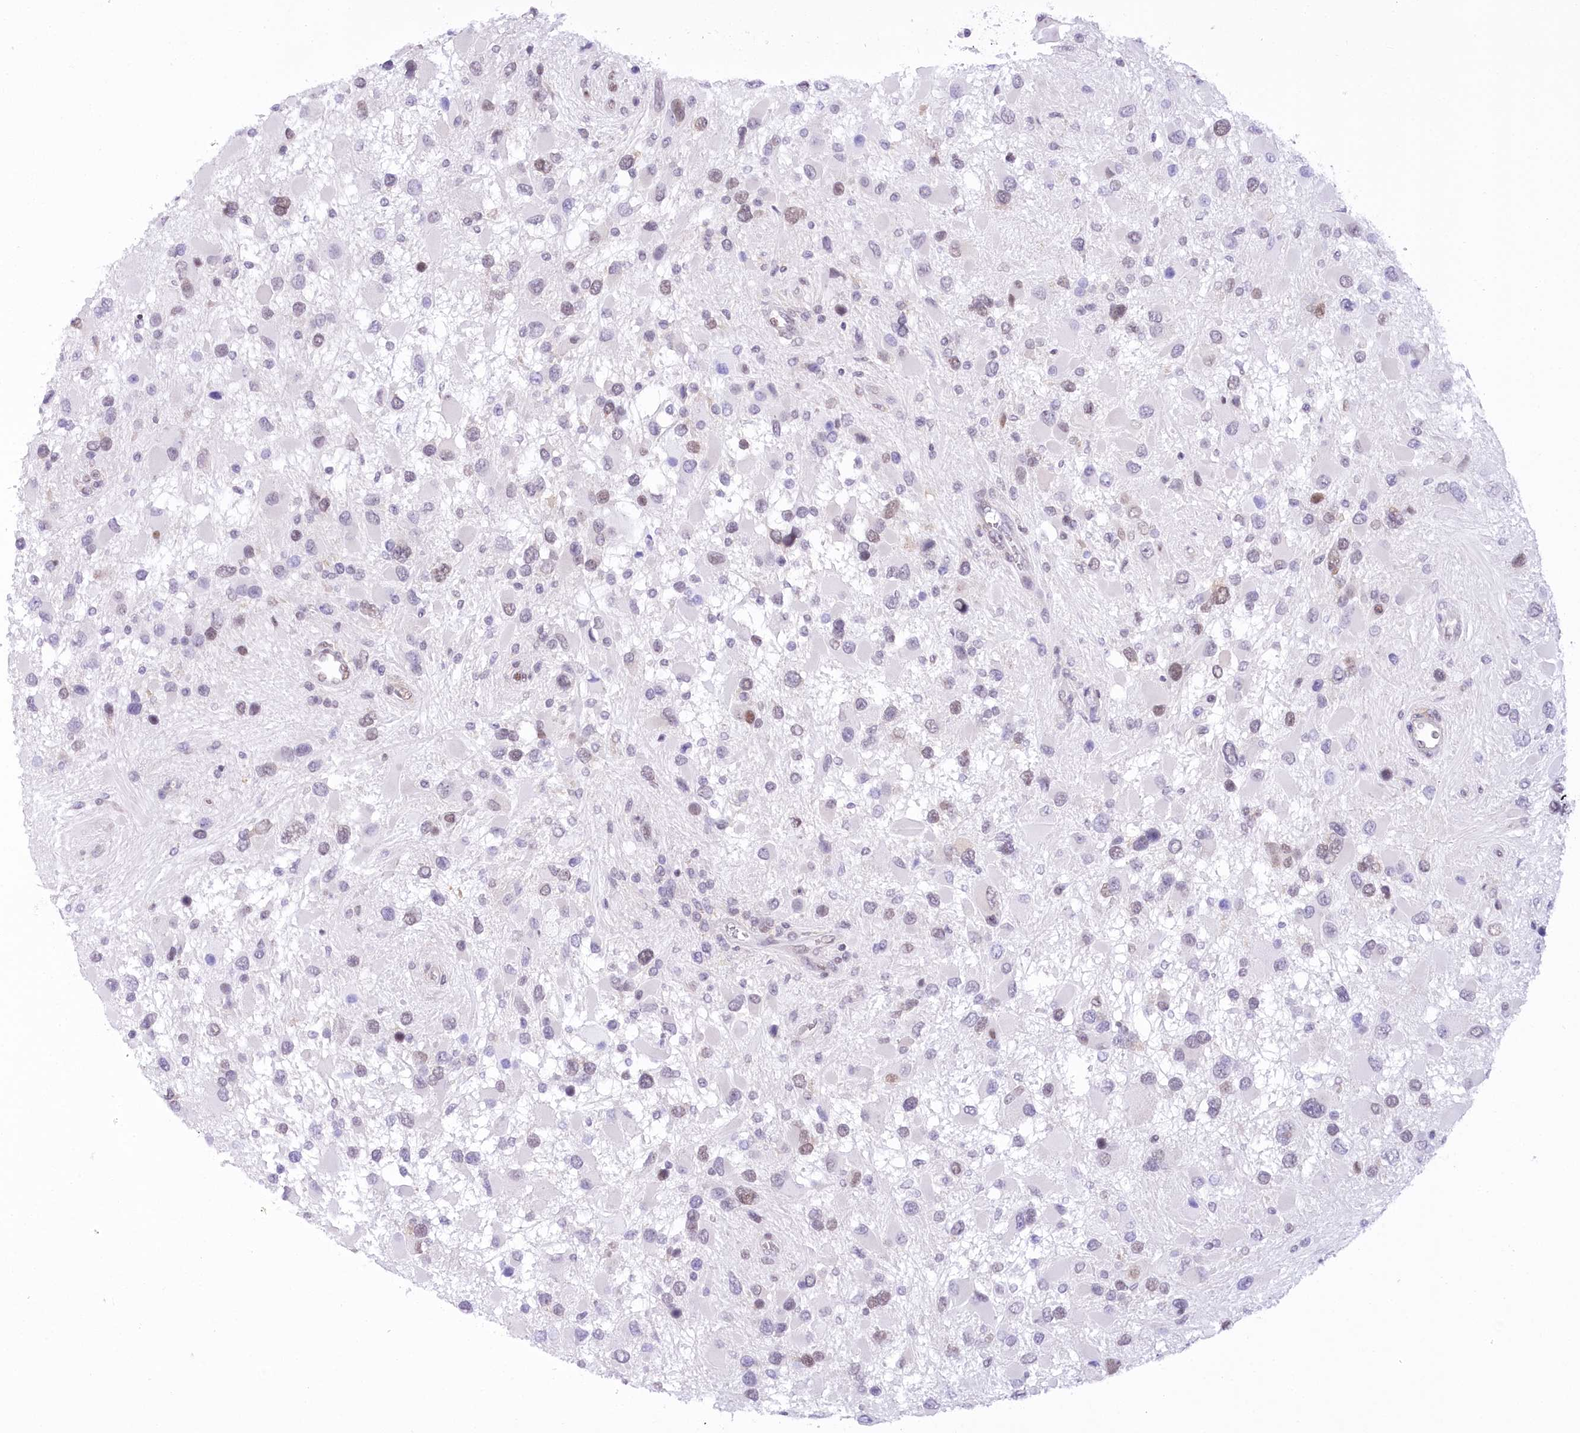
{"staining": {"intensity": "negative", "quantity": "none", "location": "none"}, "tissue": "glioma", "cell_type": "Tumor cells", "image_type": "cancer", "snomed": [{"axis": "morphology", "description": "Glioma, malignant, High grade"}, {"axis": "topography", "description": "Brain"}], "caption": "Human malignant high-grade glioma stained for a protein using immunohistochemistry exhibits no expression in tumor cells.", "gene": "HNRNPA0", "patient": {"sex": "male", "age": 53}}